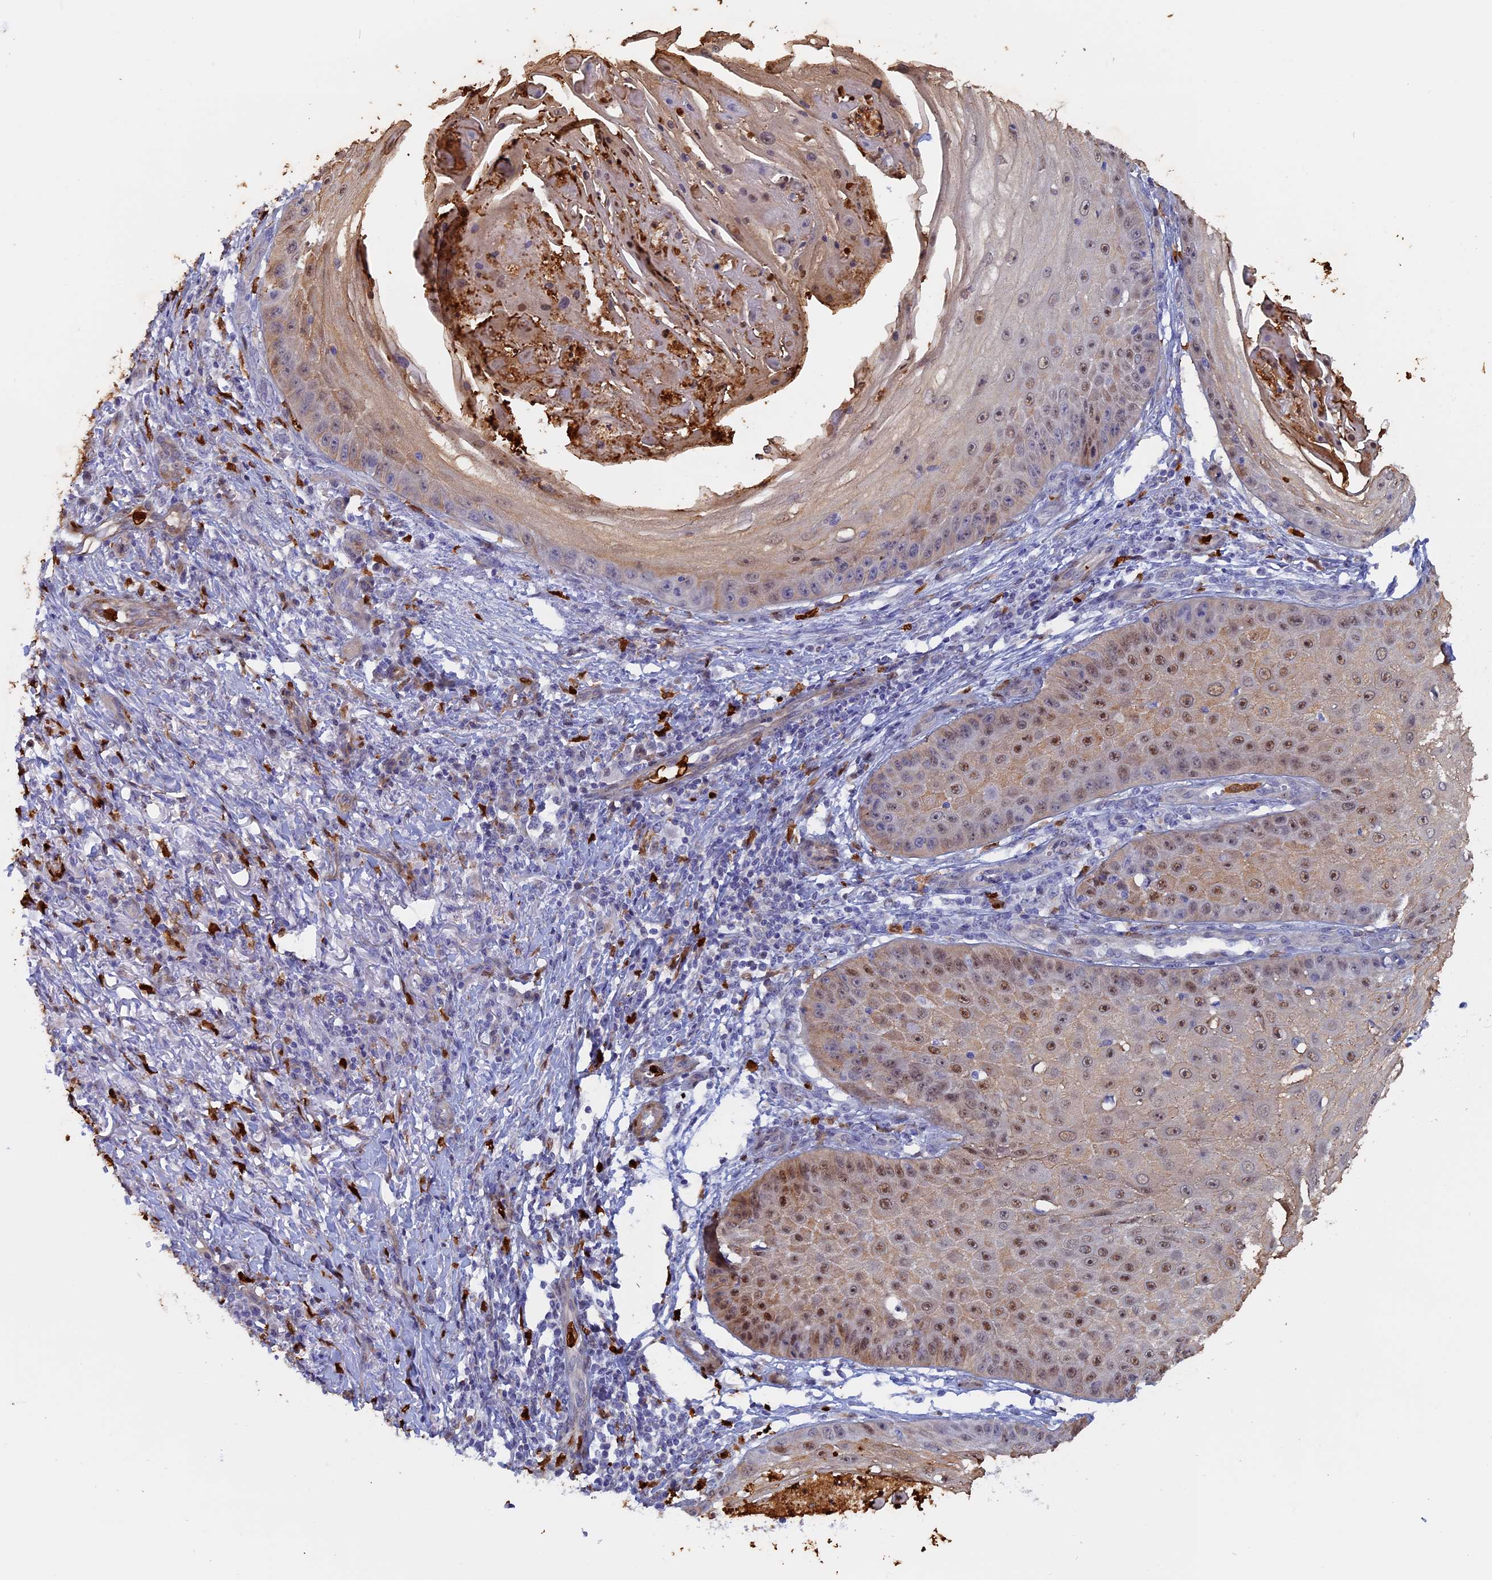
{"staining": {"intensity": "moderate", "quantity": "25%-75%", "location": "nuclear"}, "tissue": "skin cancer", "cell_type": "Tumor cells", "image_type": "cancer", "snomed": [{"axis": "morphology", "description": "Squamous cell carcinoma, NOS"}, {"axis": "topography", "description": "Skin"}], "caption": "The immunohistochemical stain labels moderate nuclear staining in tumor cells of skin cancer (squamous cell carcinoma) tissue.", "gene": "SLC26A1", "patient": {"sex": "male", "age": 70}}